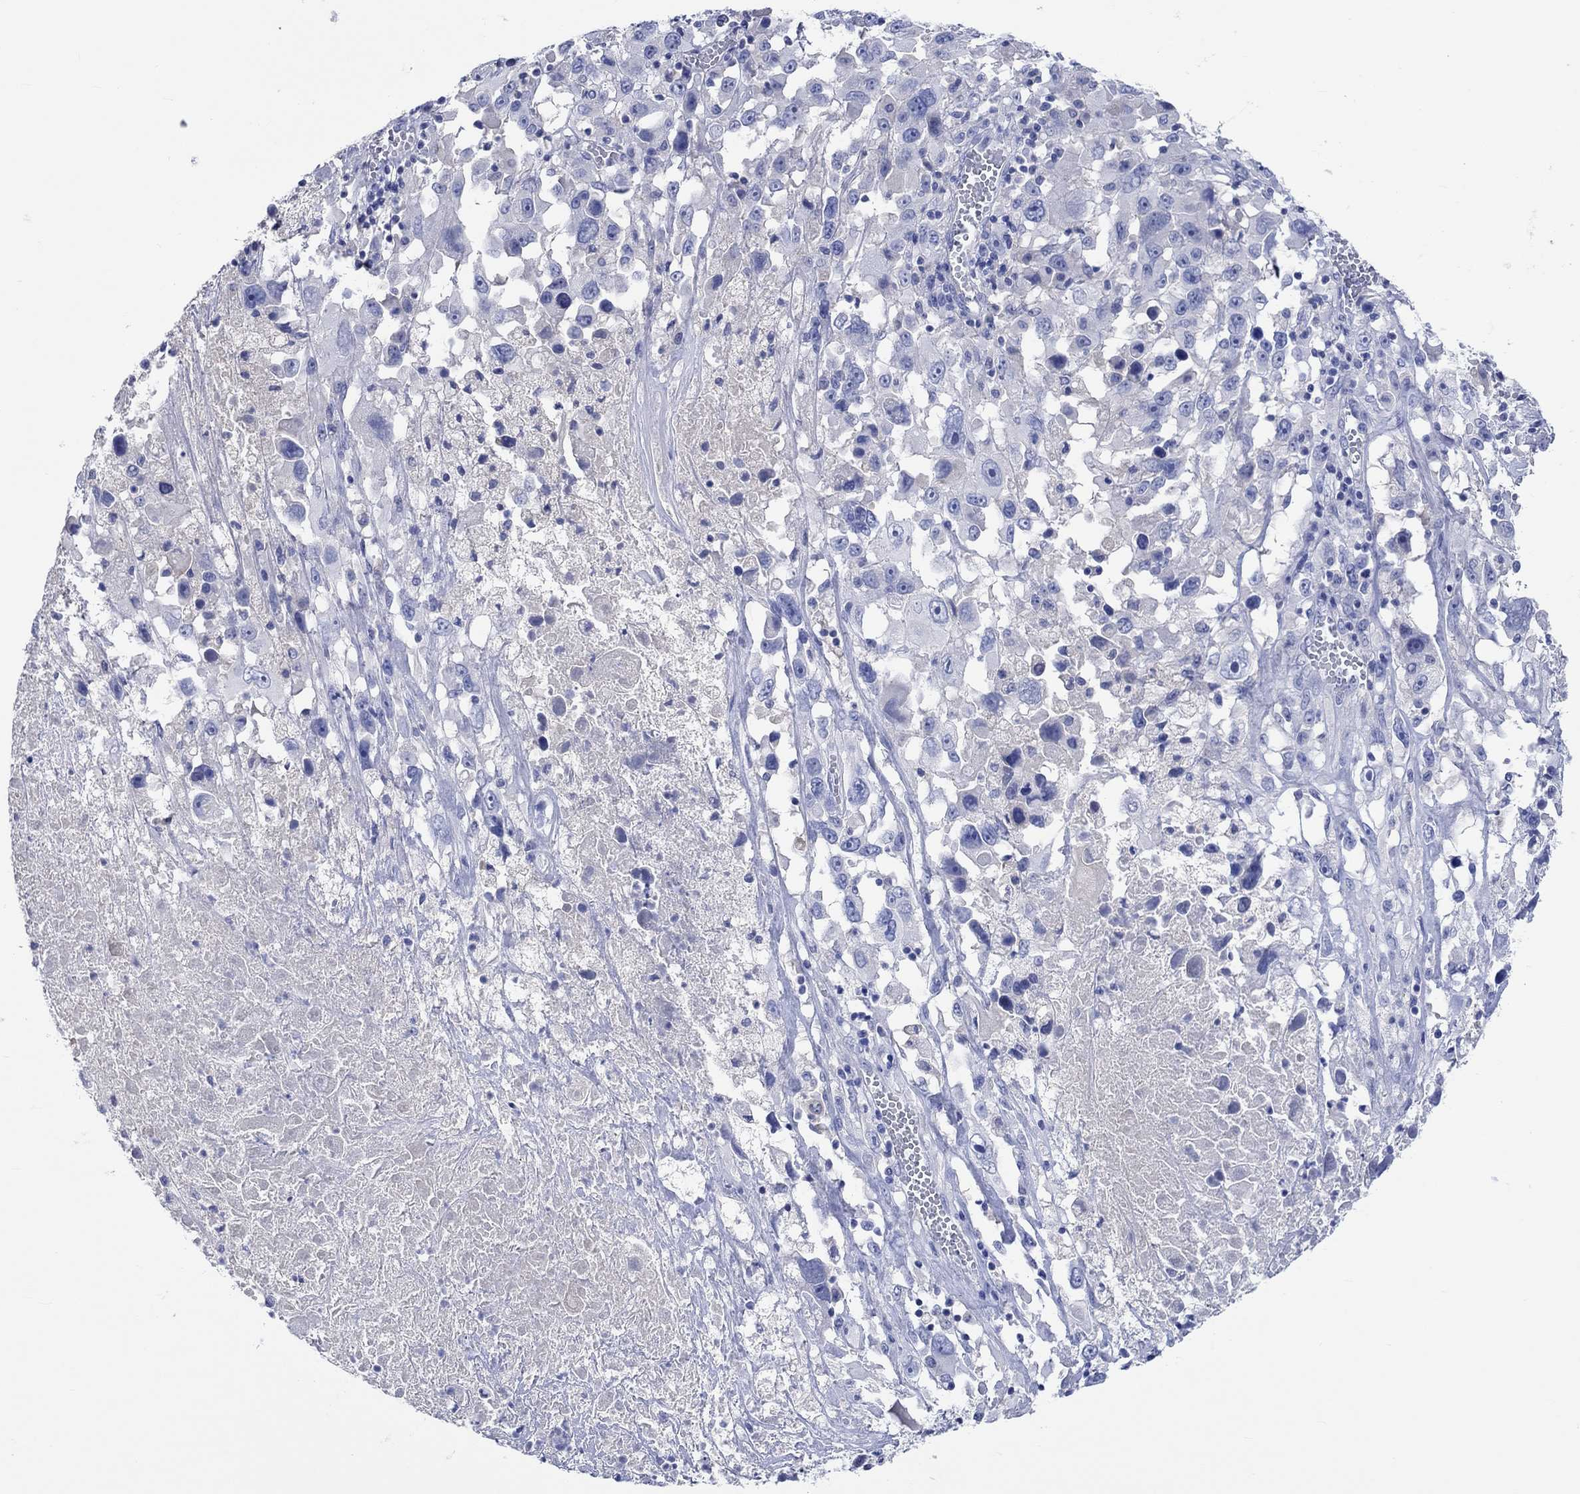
{"staining": {"intensity": "negative", "quantity": "none", "location": "none"}, "tissue": "melanoma", "cell_type": "Tumor cells", "image_type": "cancer", "snomed": [{"axis": "morphology", "description": "Malignant melanoma, Metastatic site"}, {"axis": "topography", "description": "Lymph node"}], "caption": "Malignant melanoma (metastatic site) was stained to show a protein in brown. There is no significant expression in tumor cells.", "gene": "SHISA4", "patient": {"sex": "male", "age": 50}}